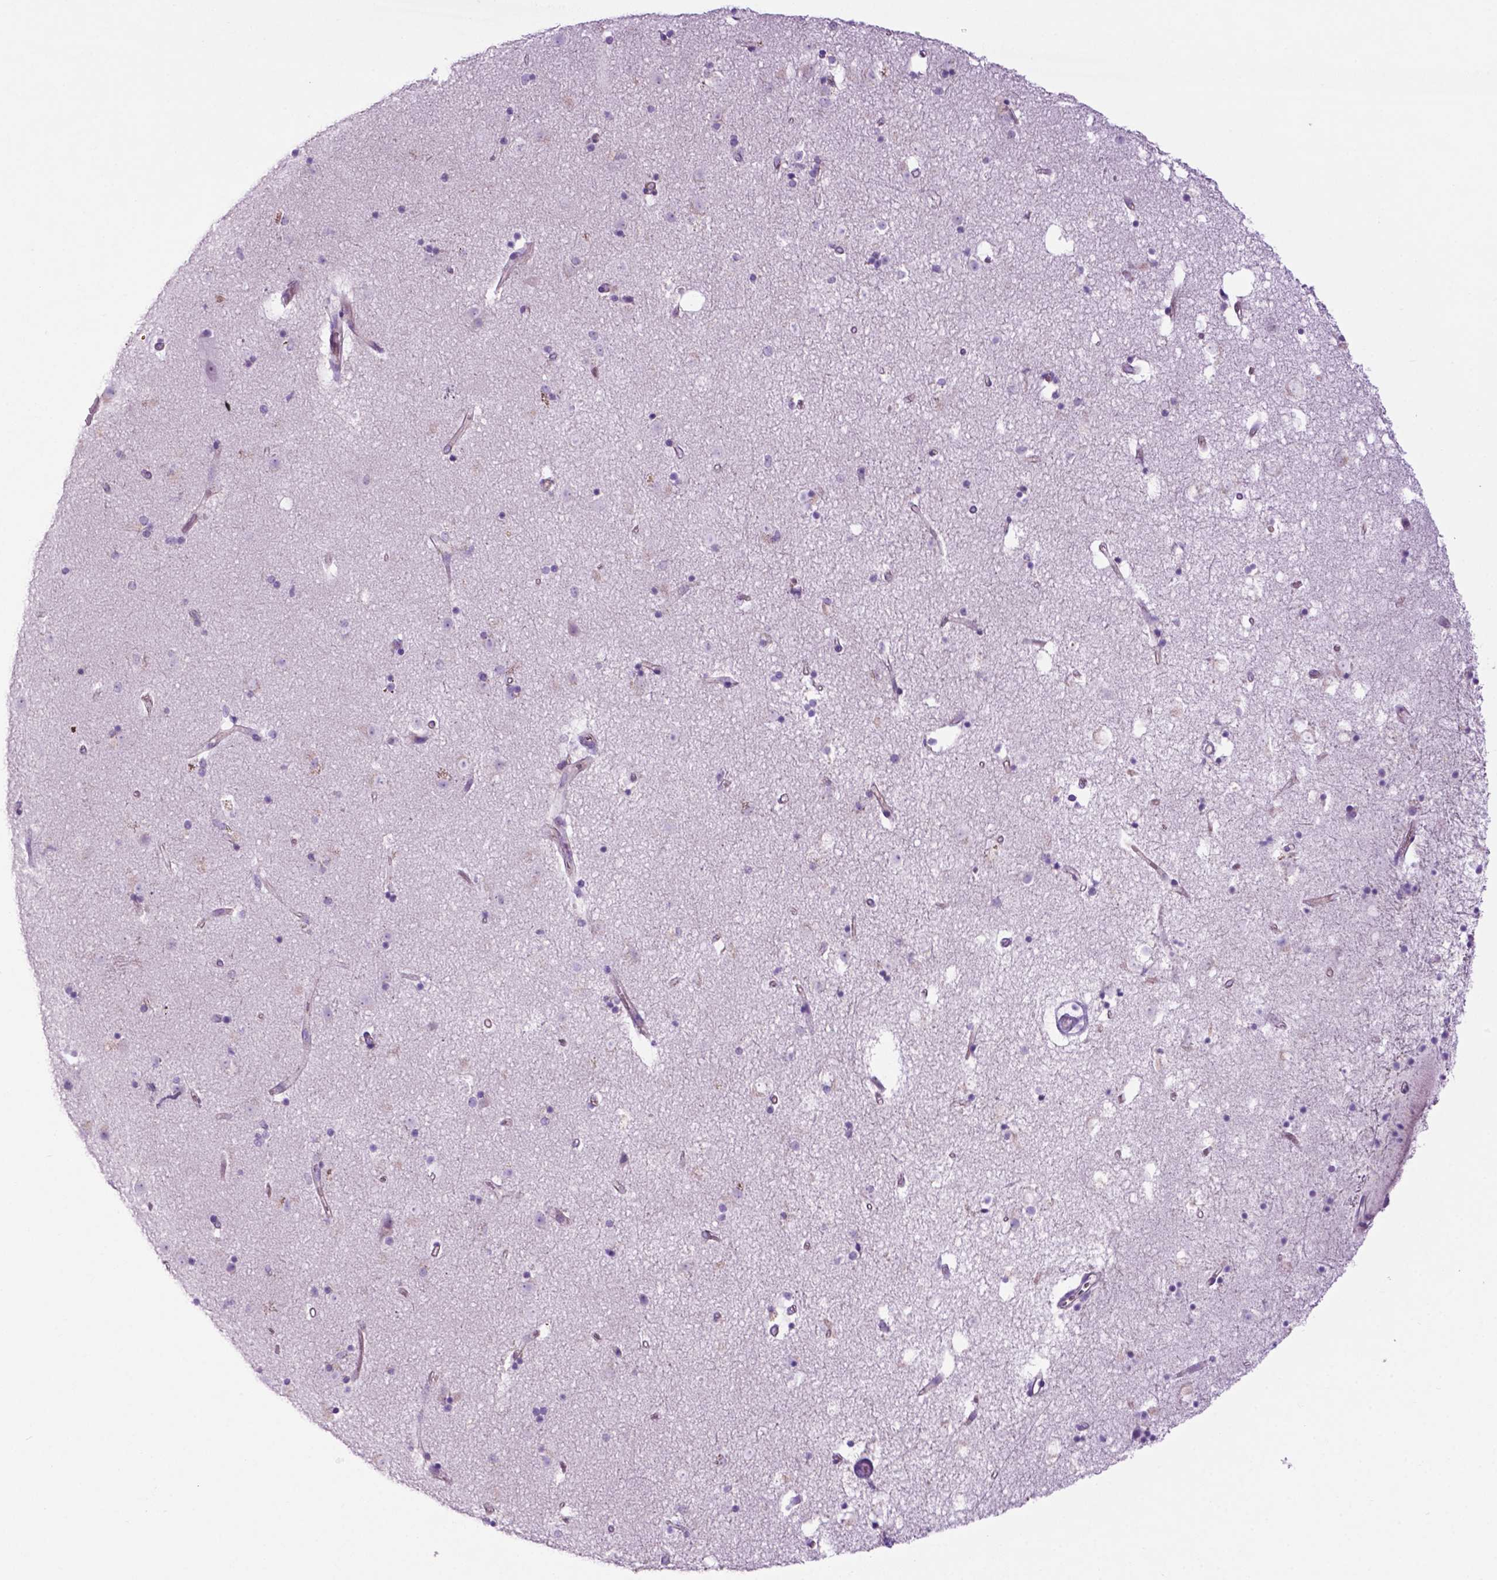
{"staining": {"intensity": "negative", "quantity": "none", "location": "none"}, "tissue": "caudate", "cell_type": "Glial cells", "image_type": "normal", "snomed": [{"axis": "morphology", "description": "Normal tissue, NOS"}, {"axis": "topography", "description": "Lateral ventricle wall"}], "caption": "Protein analysis of benign caudate reveals no significant staining in glial cells. Brightfield microscopy of IHC stained with DAB (3,3'-diaminobenzidine) (brown) and hematoxylin (blue), captured at high magnification.", "gene": "PHGR1", "patient": {"sex": "female", "age": 71}}